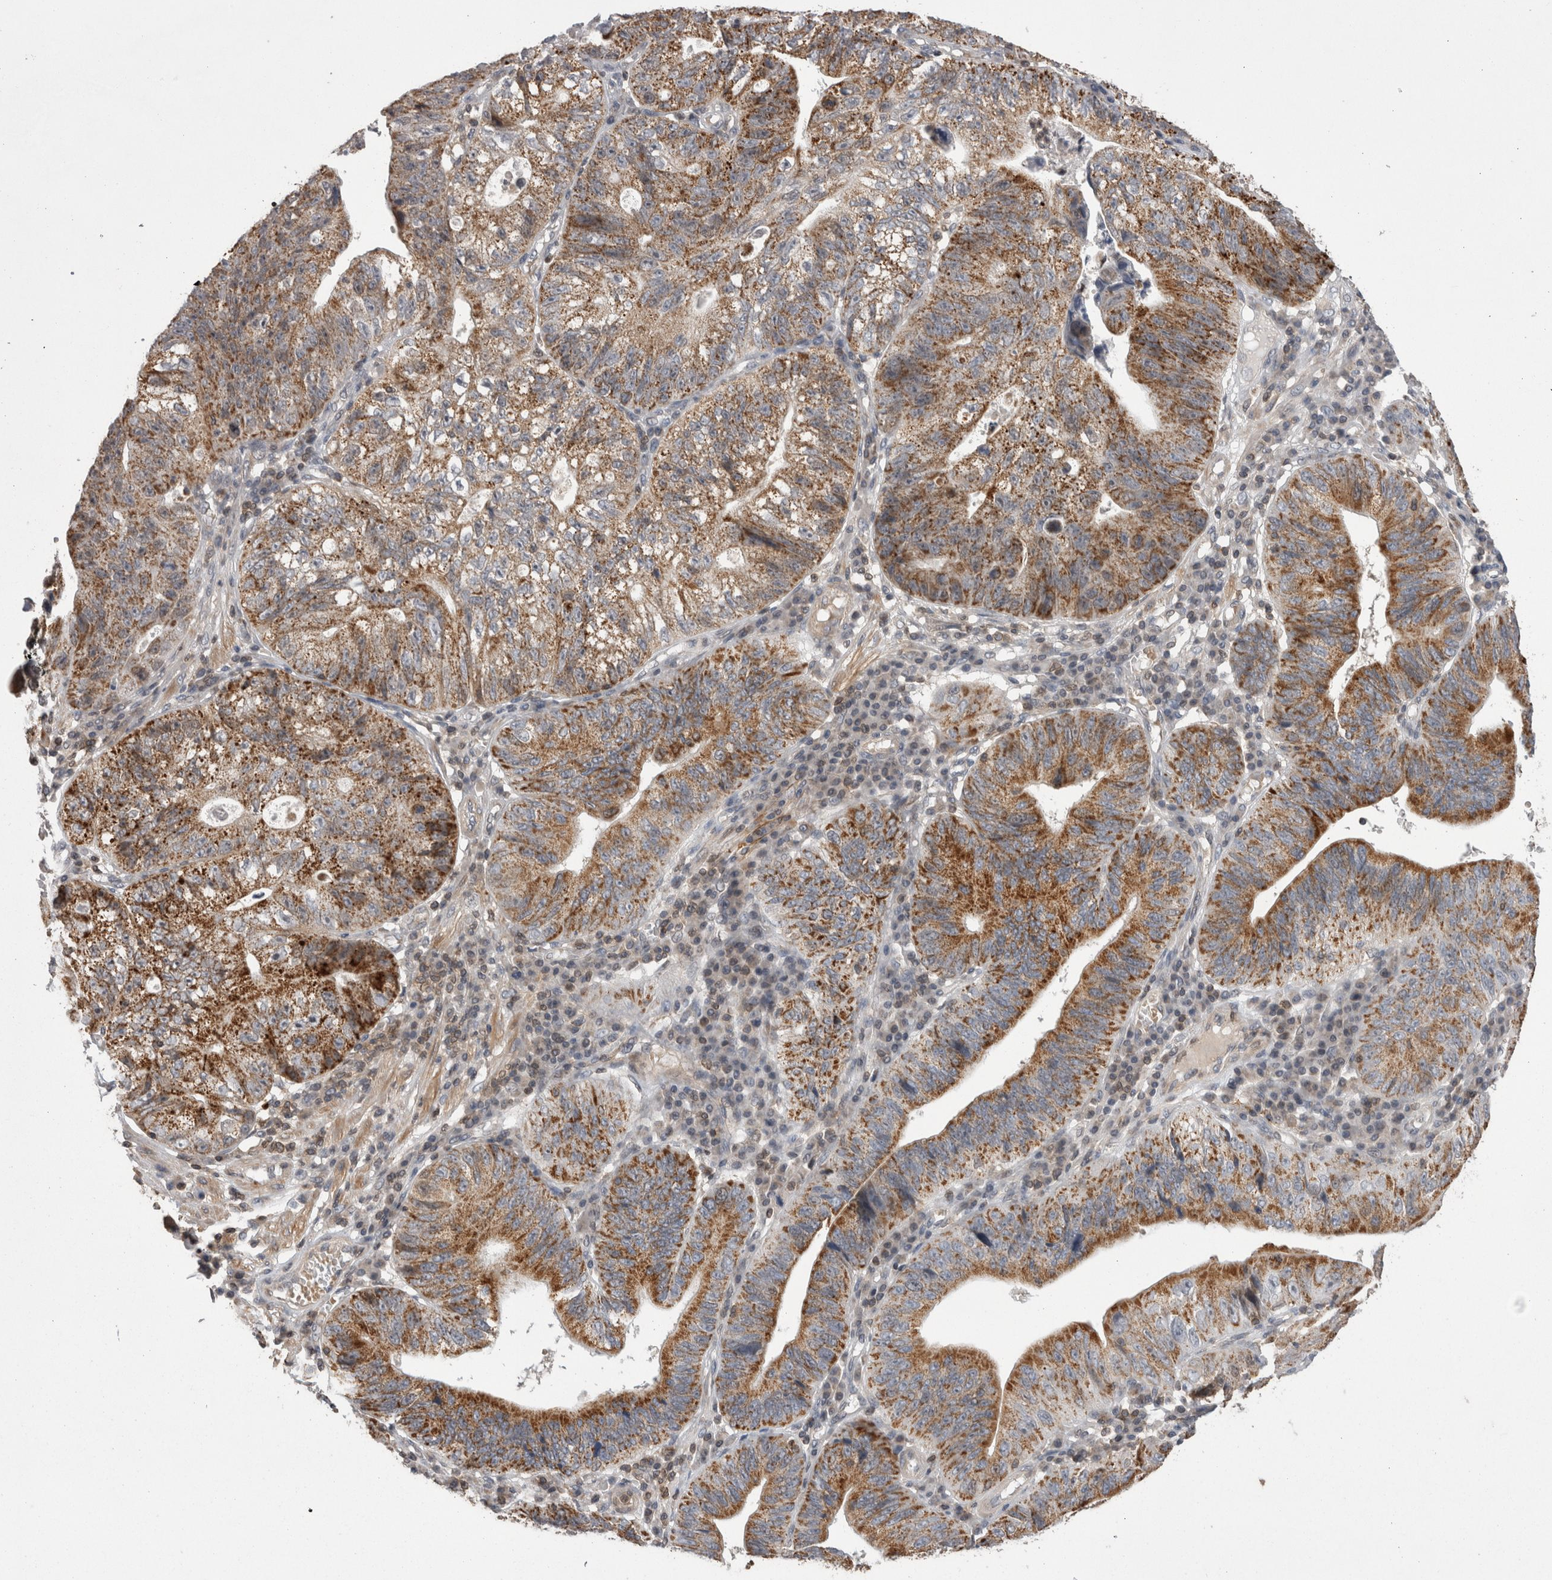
{"staining": {"intensity": "moderate", "quantity": ">75%", "location": "cytoplasmic/membranous"}, "tissue": "stomach cancer", "cell_type": "Tumor cells", "image_type": "cancer", "snomed": [{"axis": "morphology", "description": "Adenocarcinoma, NOS"}, {"axis": "topography", "description": "Stomach"}], "caption": "The micrograph exhibits immunohistochemical staining of adenocarcinoma (stomach). There is moderate cytoplasmic/membranous positivity is seen in about >75% of tumor cells.", "gene": "DARS2", "patient": {"sex": "male", "age": 59}}